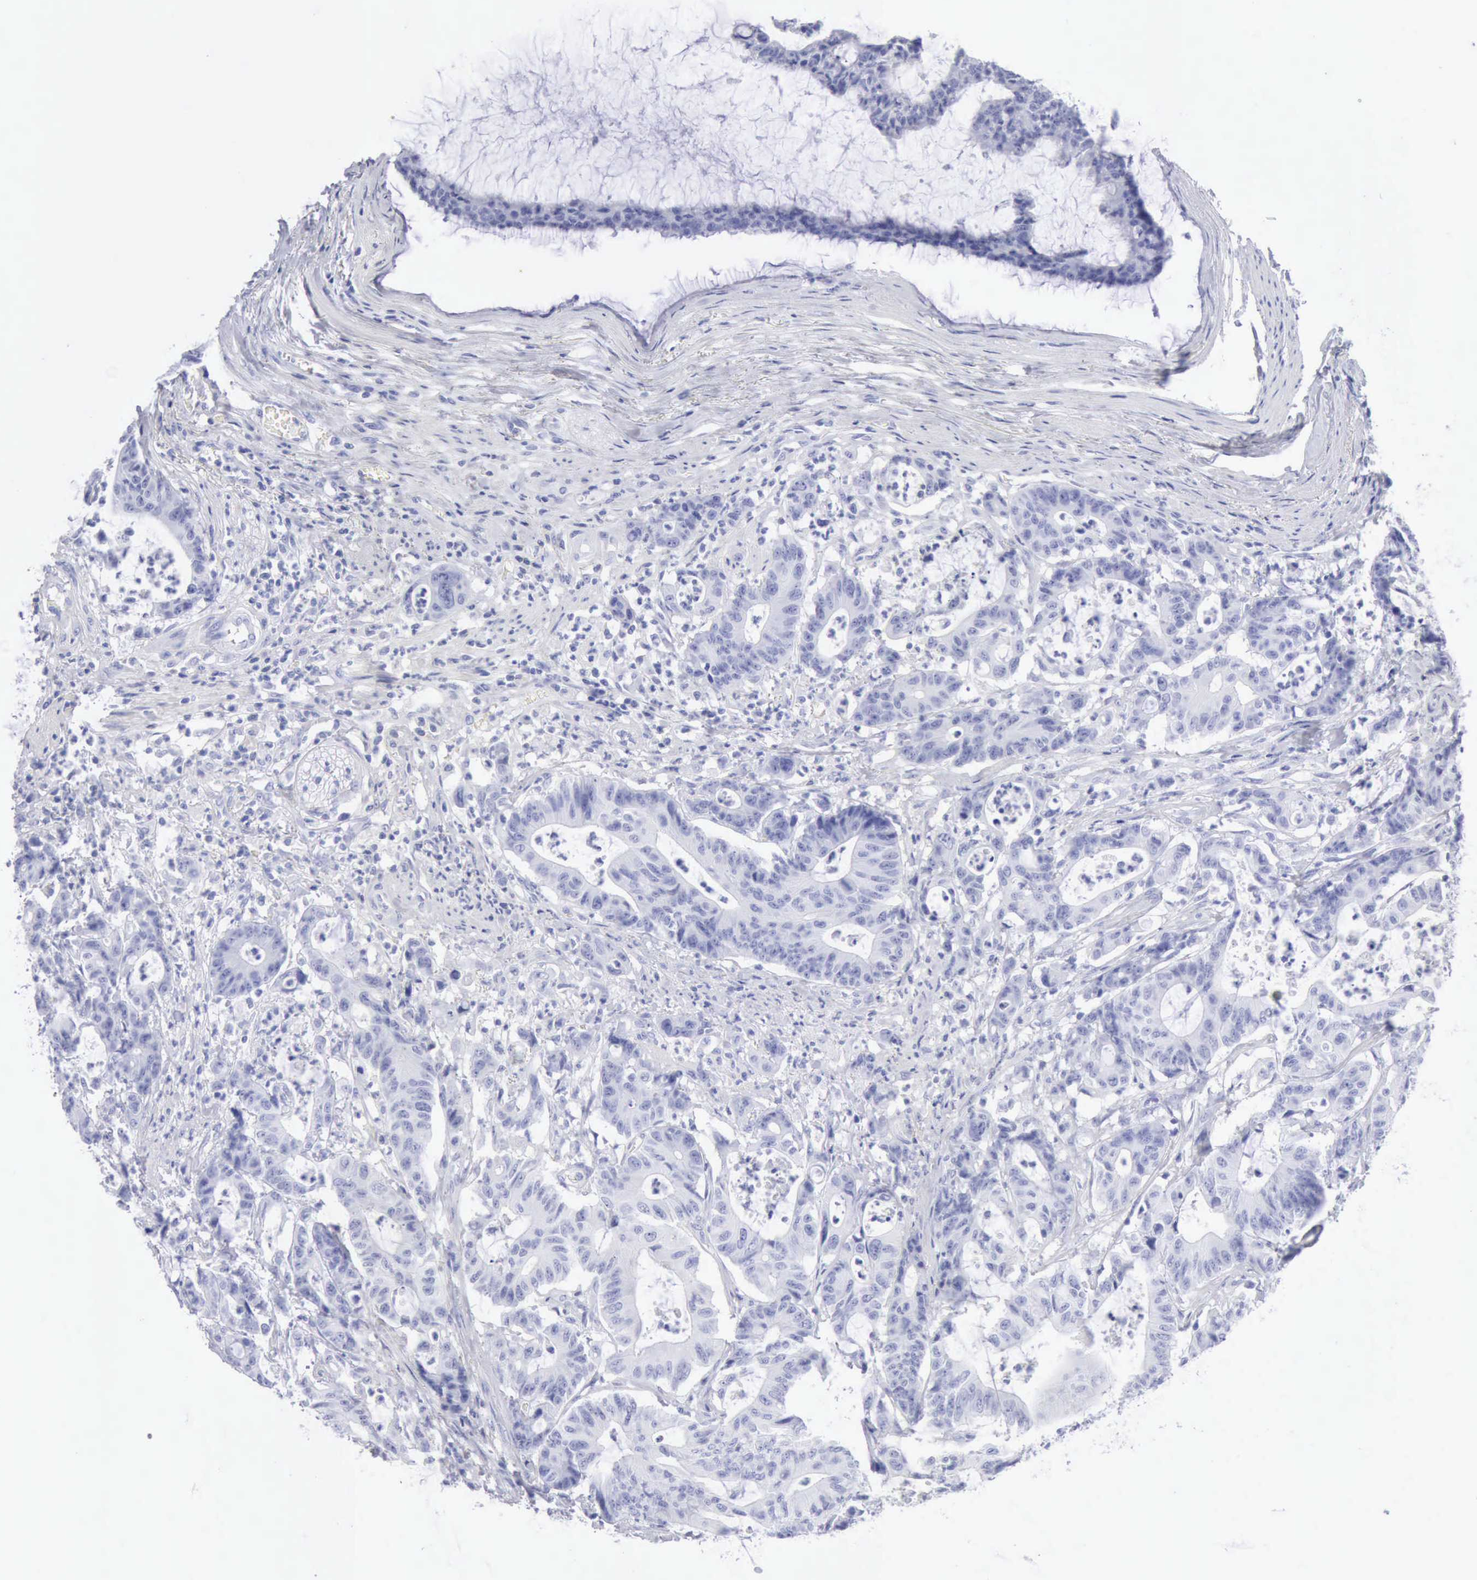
{"staining": {"intensity": "negative", "quantity": "none", "location": "none"}, "tissue": "colorectal cancer", "cell_type": "Tumor cells", "image_type": "cancer", "snomed": [{"axis": "morphology", "description": "Adenocarcinoma, NOS"}, {"axis": "topography", "description": "Colon"}], "caption": "An IHC micrograph of colorectal adenocarcinoma is shown. There is no staining in tumor cells of colorectal adenocarcinoma.", "gene": "KRT5", "patient": {"sex": "female", "age": 84}}